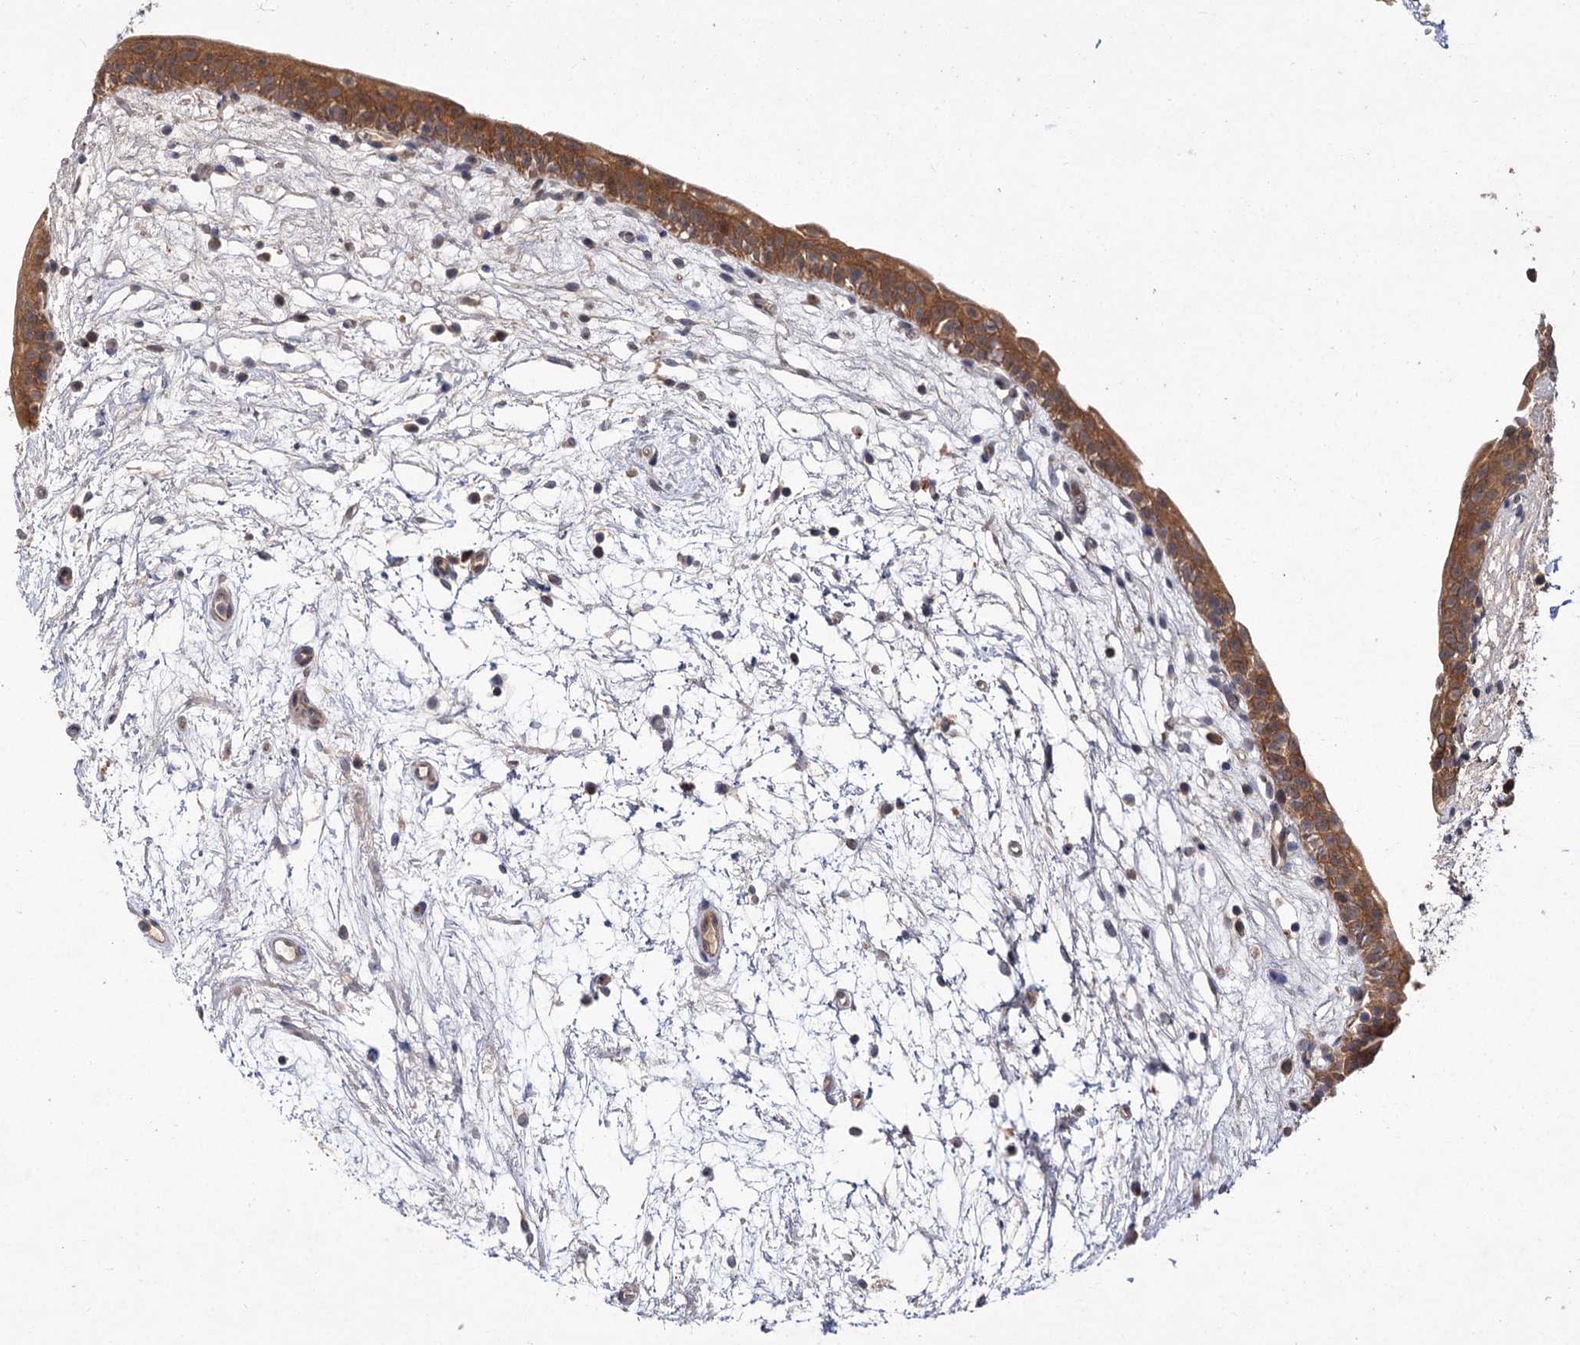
{"staining": {"intensity": "moderate", "quantity": ">75%", "location": "cytoplasmic/membranous"}, "tissue": "urinary bladder", "cell_type": "Urothelial cells", "image_type": "normal", "snomed": [{"axis": "morphology", "description": "Normal tissue, NOS"}, {"axis": "topography", "description": "Urinary bladder"}], "caption": "IHC of benign human urinary bladder shows medium levels of moderate cytoplasmic/membranous staining in about >75% of urothelial cells.", "gene": "FBXW8", "patient": {"sex": "male", "age": 83}}